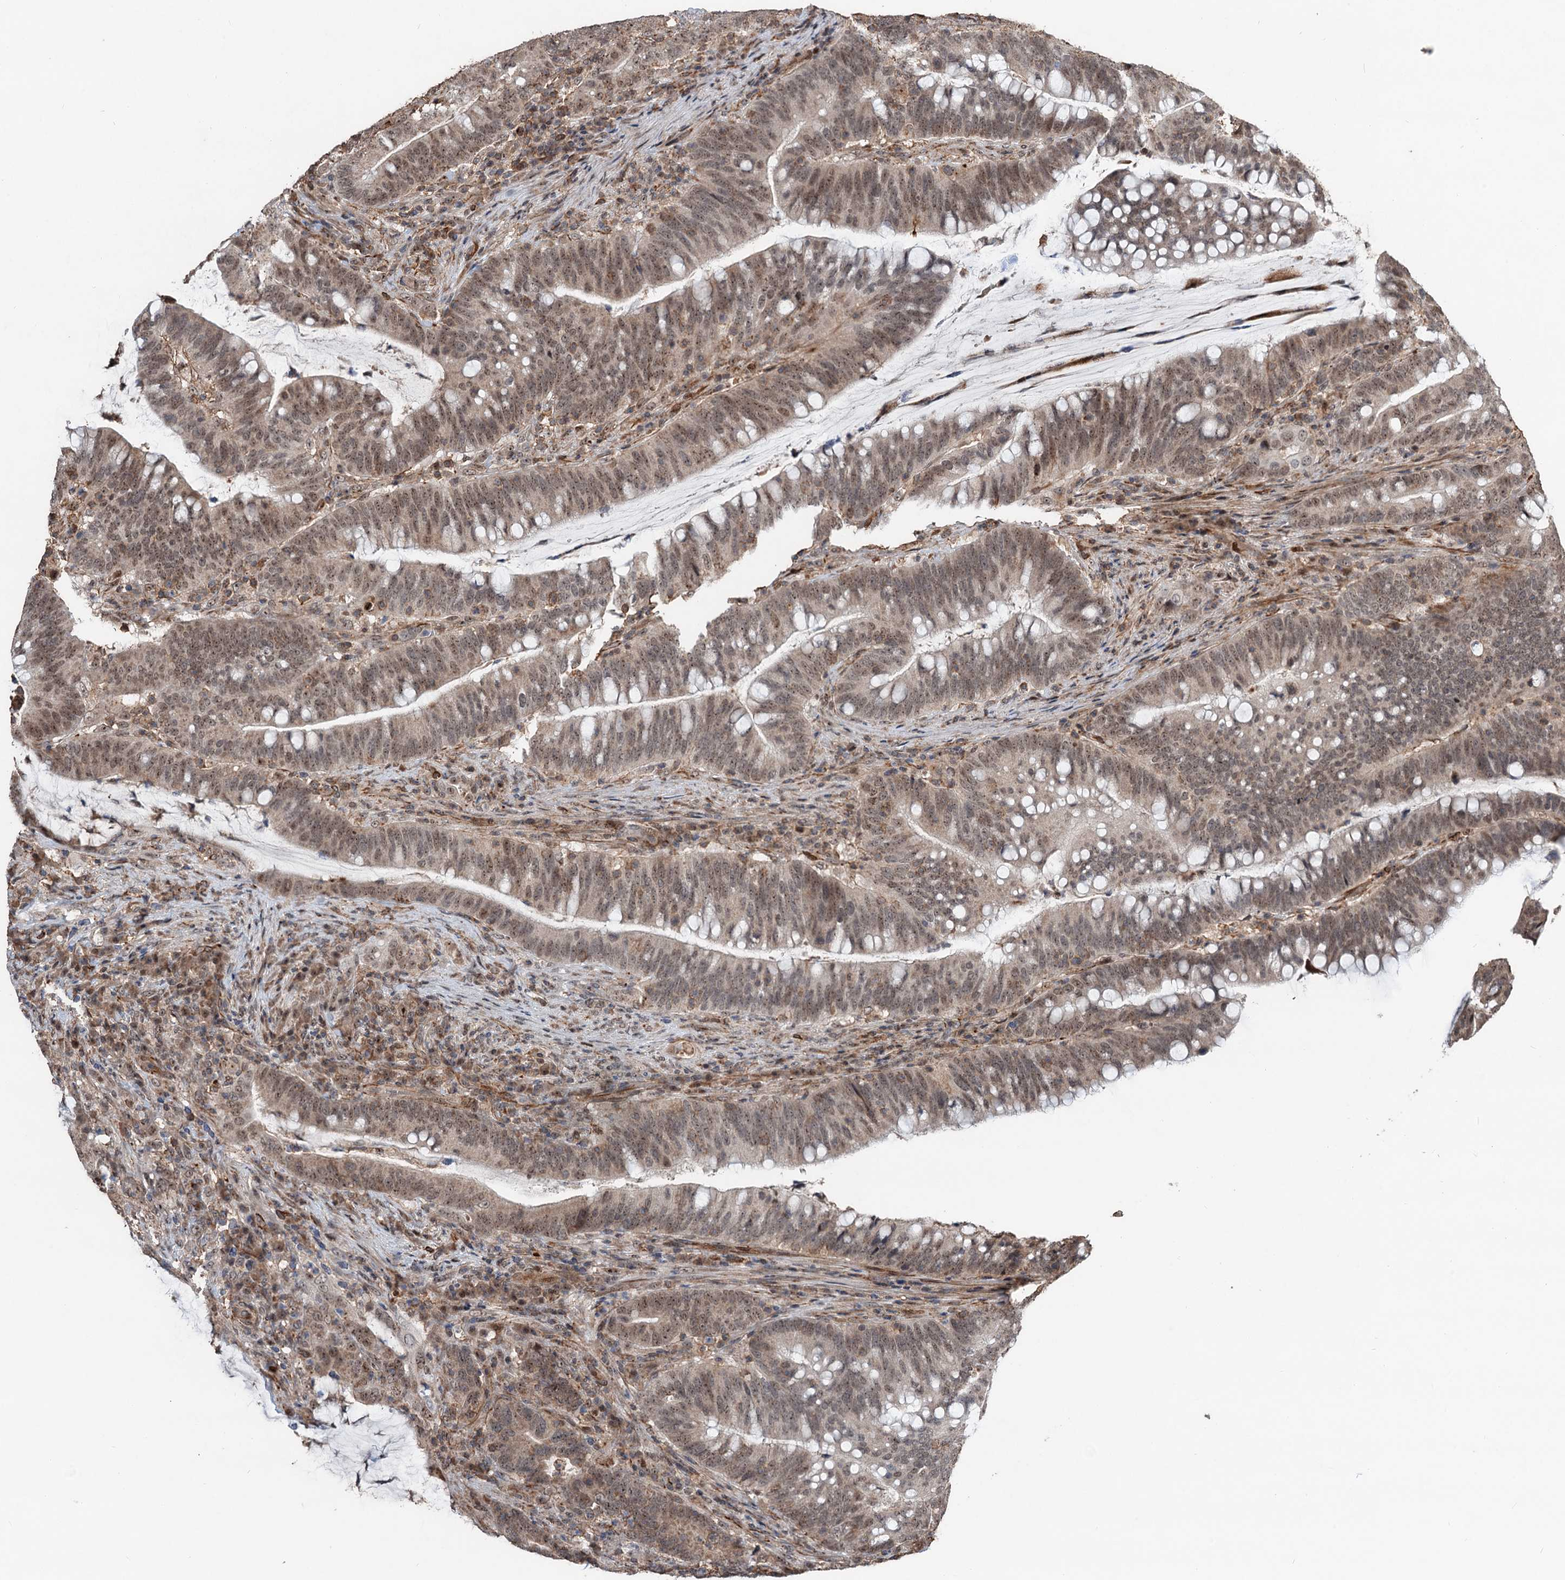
{"staining": {"intensity": "moderate", "quantity": ">75%", "location": "nuclear"}, "tissue": "colorectal cancer", "cell_type": "Tumor cells", "image_type": "cancer", "snomed": [{"axis": "morphology", "description": "Adenocarcinoma, NOS"}, {"axis": "topography", "description": "Colon"}], "caption": "Colorectal cancer stained with immunohistochemistry (IHC) shows moderate nuclear positivity in approximately >75% of tumor cells.", "gene": "TMA16", "patient": {"sex": "female", "age": 66}}